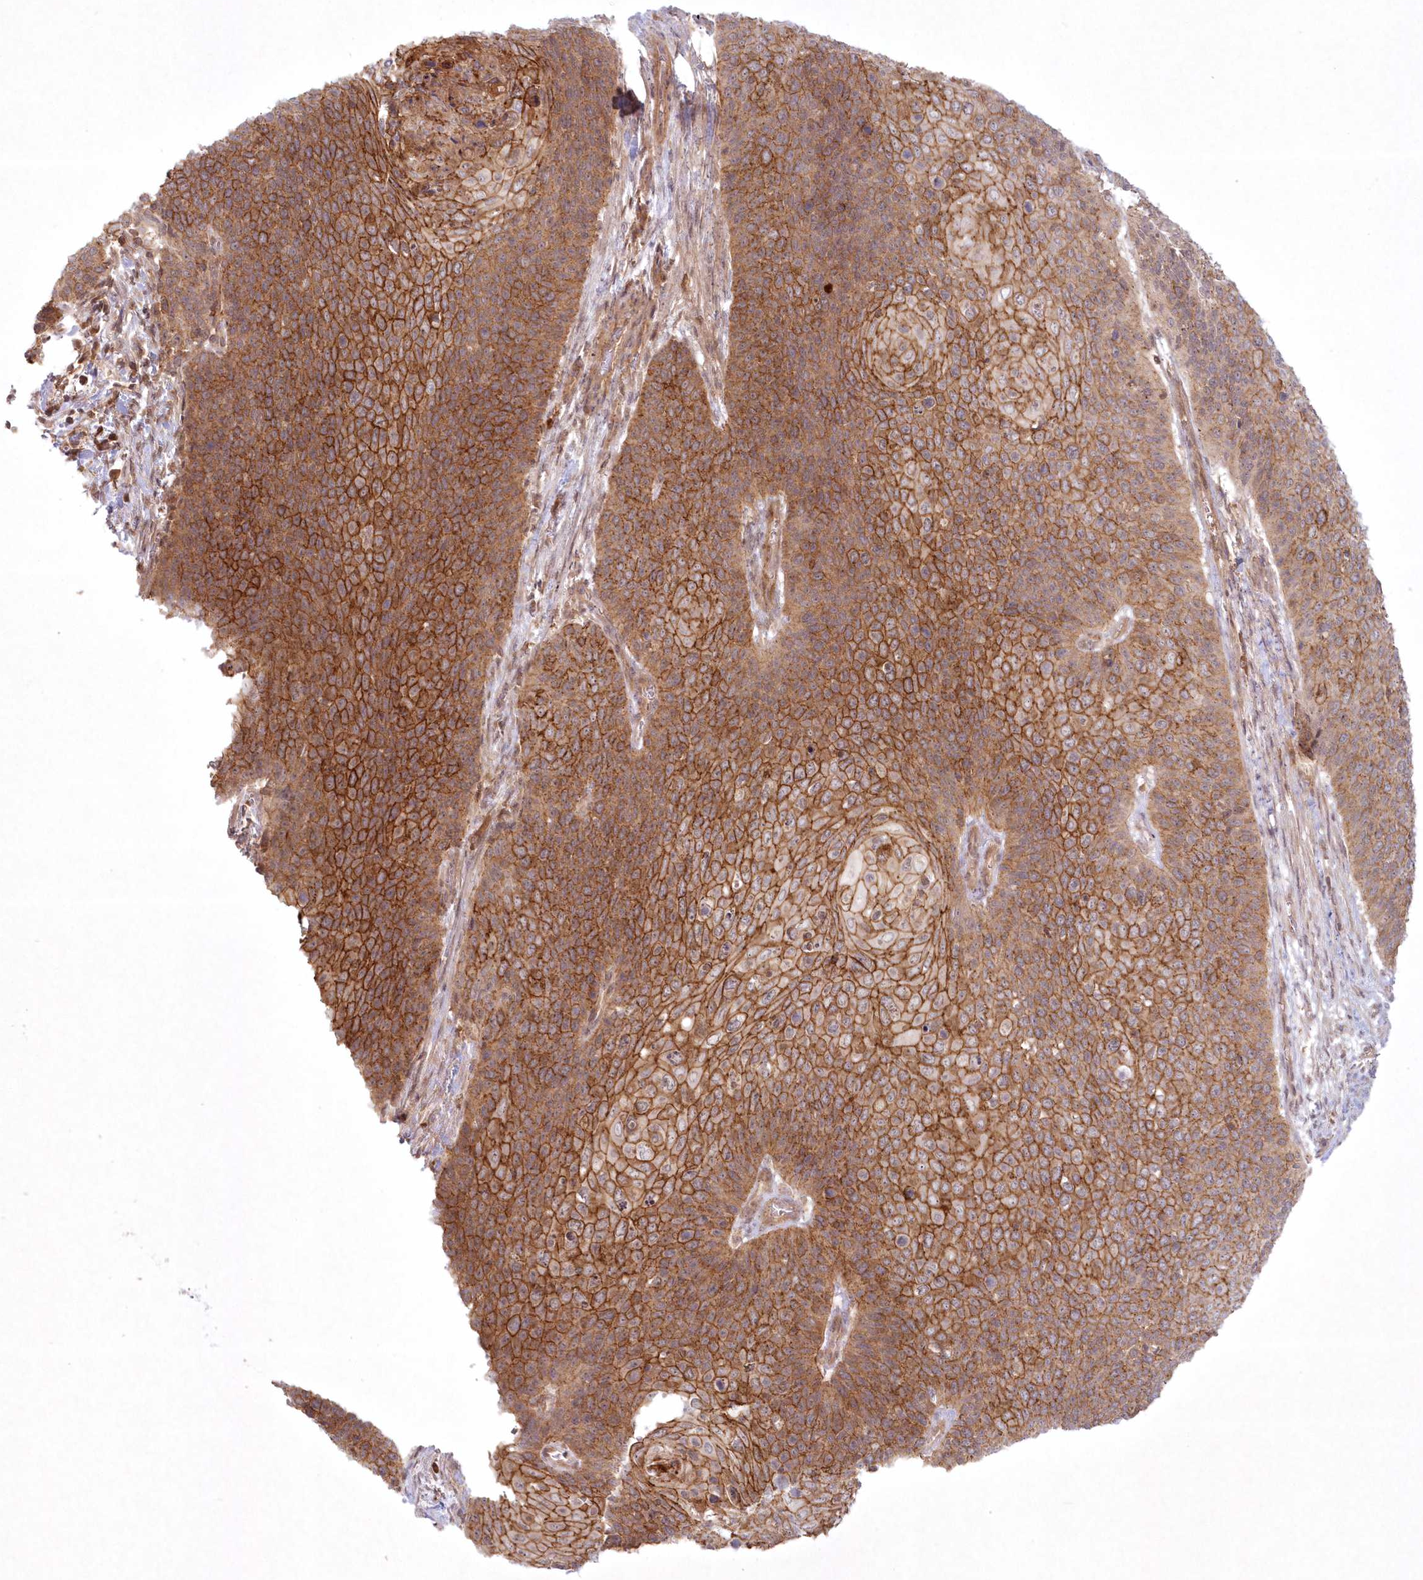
{"staining": {"intensity": "strong", "quantity": ">75%", "location": "cytoplasmic/membranous"}, "tissue": "cervical cancer", "cell_type": "Tumor cells", "image_type": "cancer", "snomed": [{"axis": "morphology", "description": "Squamous cell carcinoma, NOS"}, {"axis": "topography", "description": "Cervix"}], "caption": "Immunohistochemistry histopathology image of cervical squamous cell carcinoma stained for a protein (brown), which exhibits high levels of strong cytoplasmic/membranous staining in approximately >75% of tumor cells.", "gene": "TOGARAM2", "patient": {"sex": "female", "age": 39}}